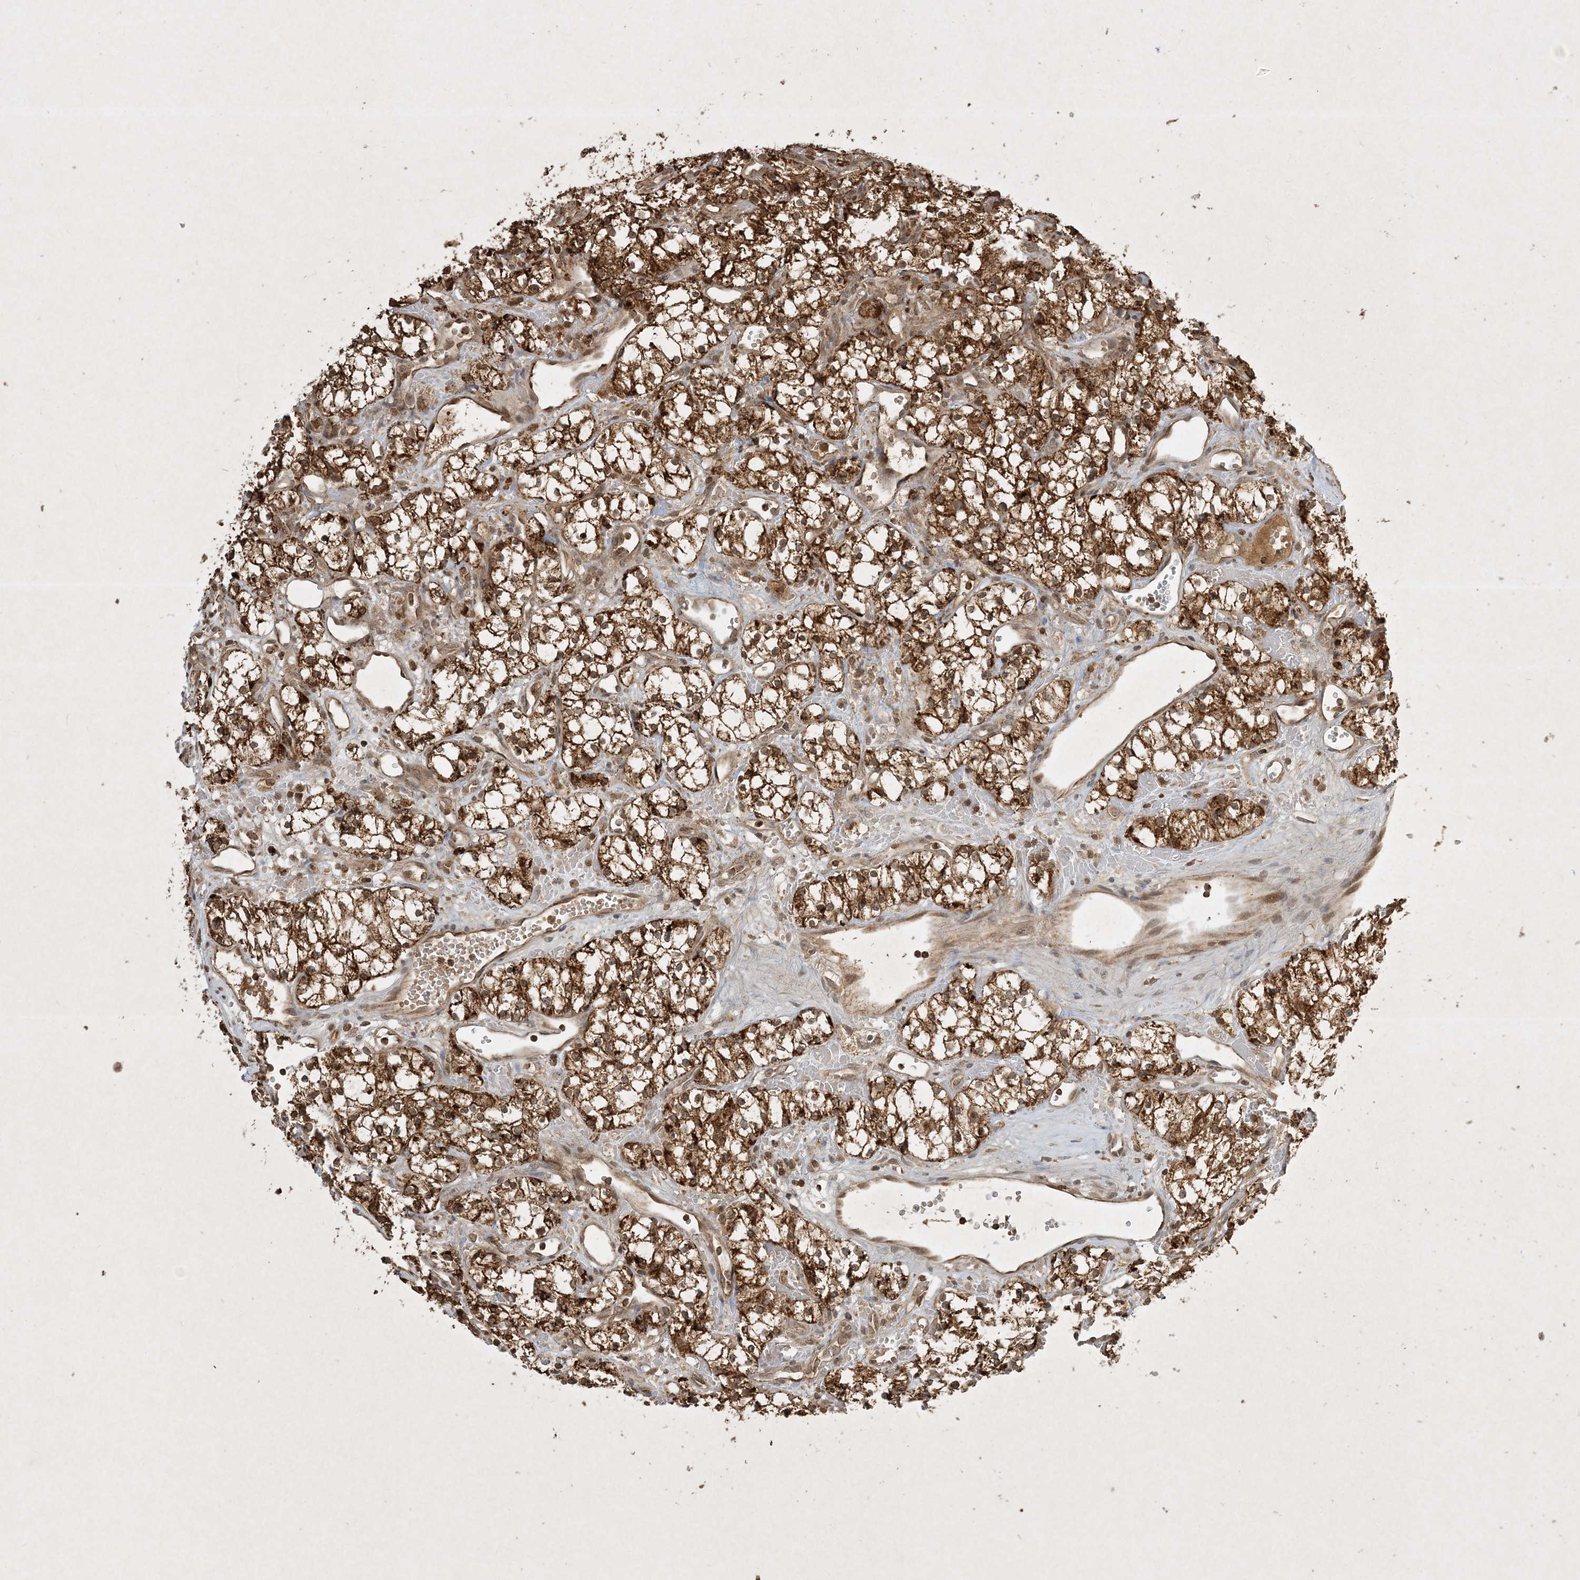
{"staining": {"intensity": "strong", "quantity": ">75%", "location": "cytoplasmic/membranous"}, "tissue": "renal cancer", "cell_type": "Tumor cells", "image_type": "cancer", "snomed": [{"axis": "morphology", "description": "Adenocarcinoma, NOS"}, {"axis": "topography", "description": "Kidney"}], "caption": "IHC of renal cancer (adenocarcinoma) exhibits high levels of strong cytoplasmic/membranous expression in about >75% of tumor cells. Nuclei are stained in blue.", "gene": "PLTP", "patient": {"sex": "male", "age": 59}}